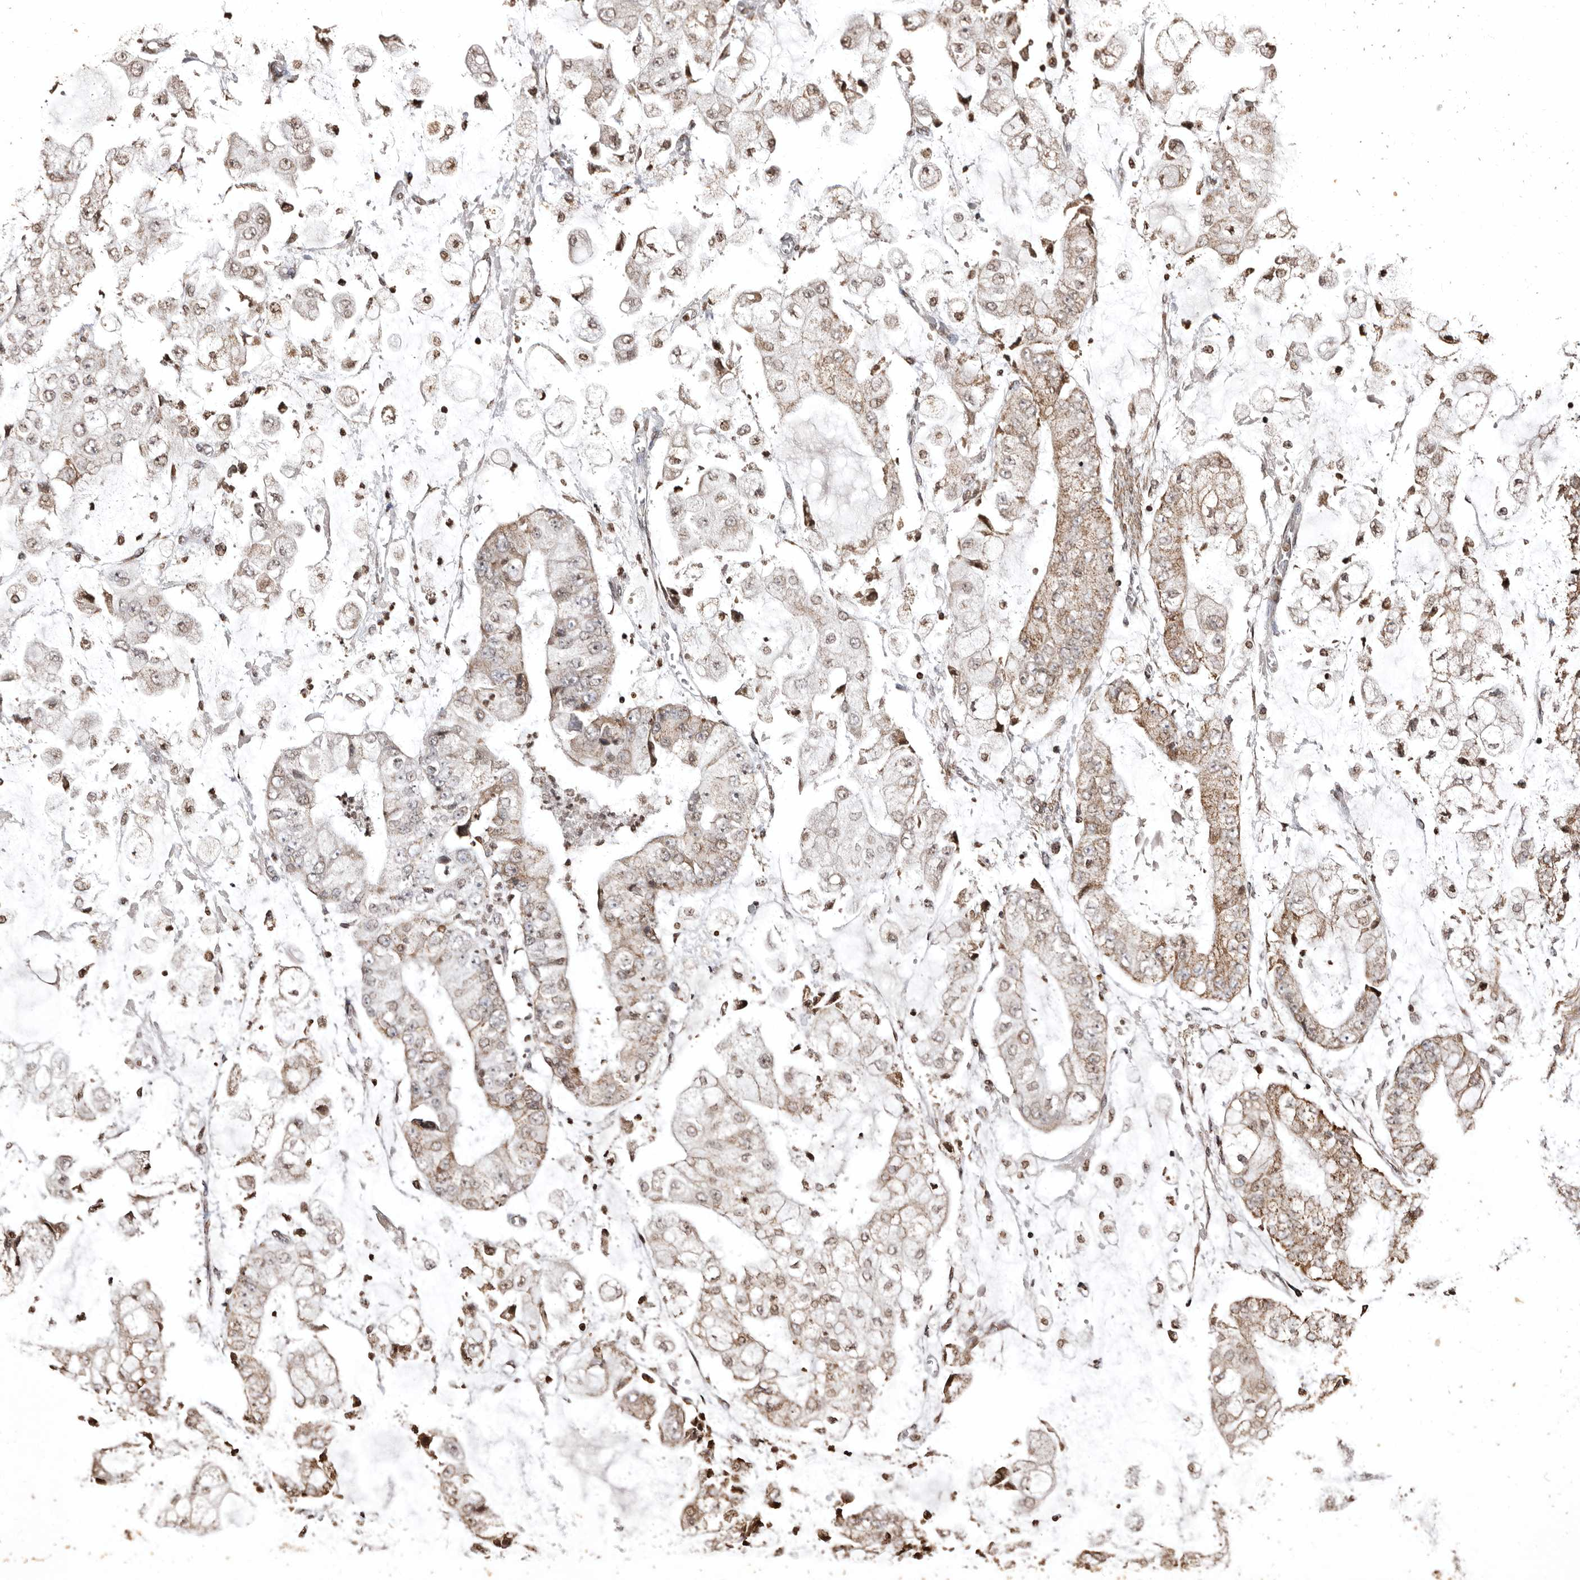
{"staining": {"intensity": "weak", "quantity": "25%-75%", "location": "cytoplasmic/membranous,nuclear"}, "tissue": "stomach cancer", "cell_type": "Tumor cells", "image_type": "cancer", "snomed": [{"axis": "morphology", "description": "Adenocarcinoma, NOS"}, {"axis": "topography", "description": "Stomach"}], "caption": "There is low levels of weak cytoplasmic/membranous and nuclear positivity in tumor cells of stomach cancer (adenocarcinoma), as demonstrated by immunohistochemical staining (brown color).", "gene": "CCDC190", "patient": {"sex": "male", "age": 76}}